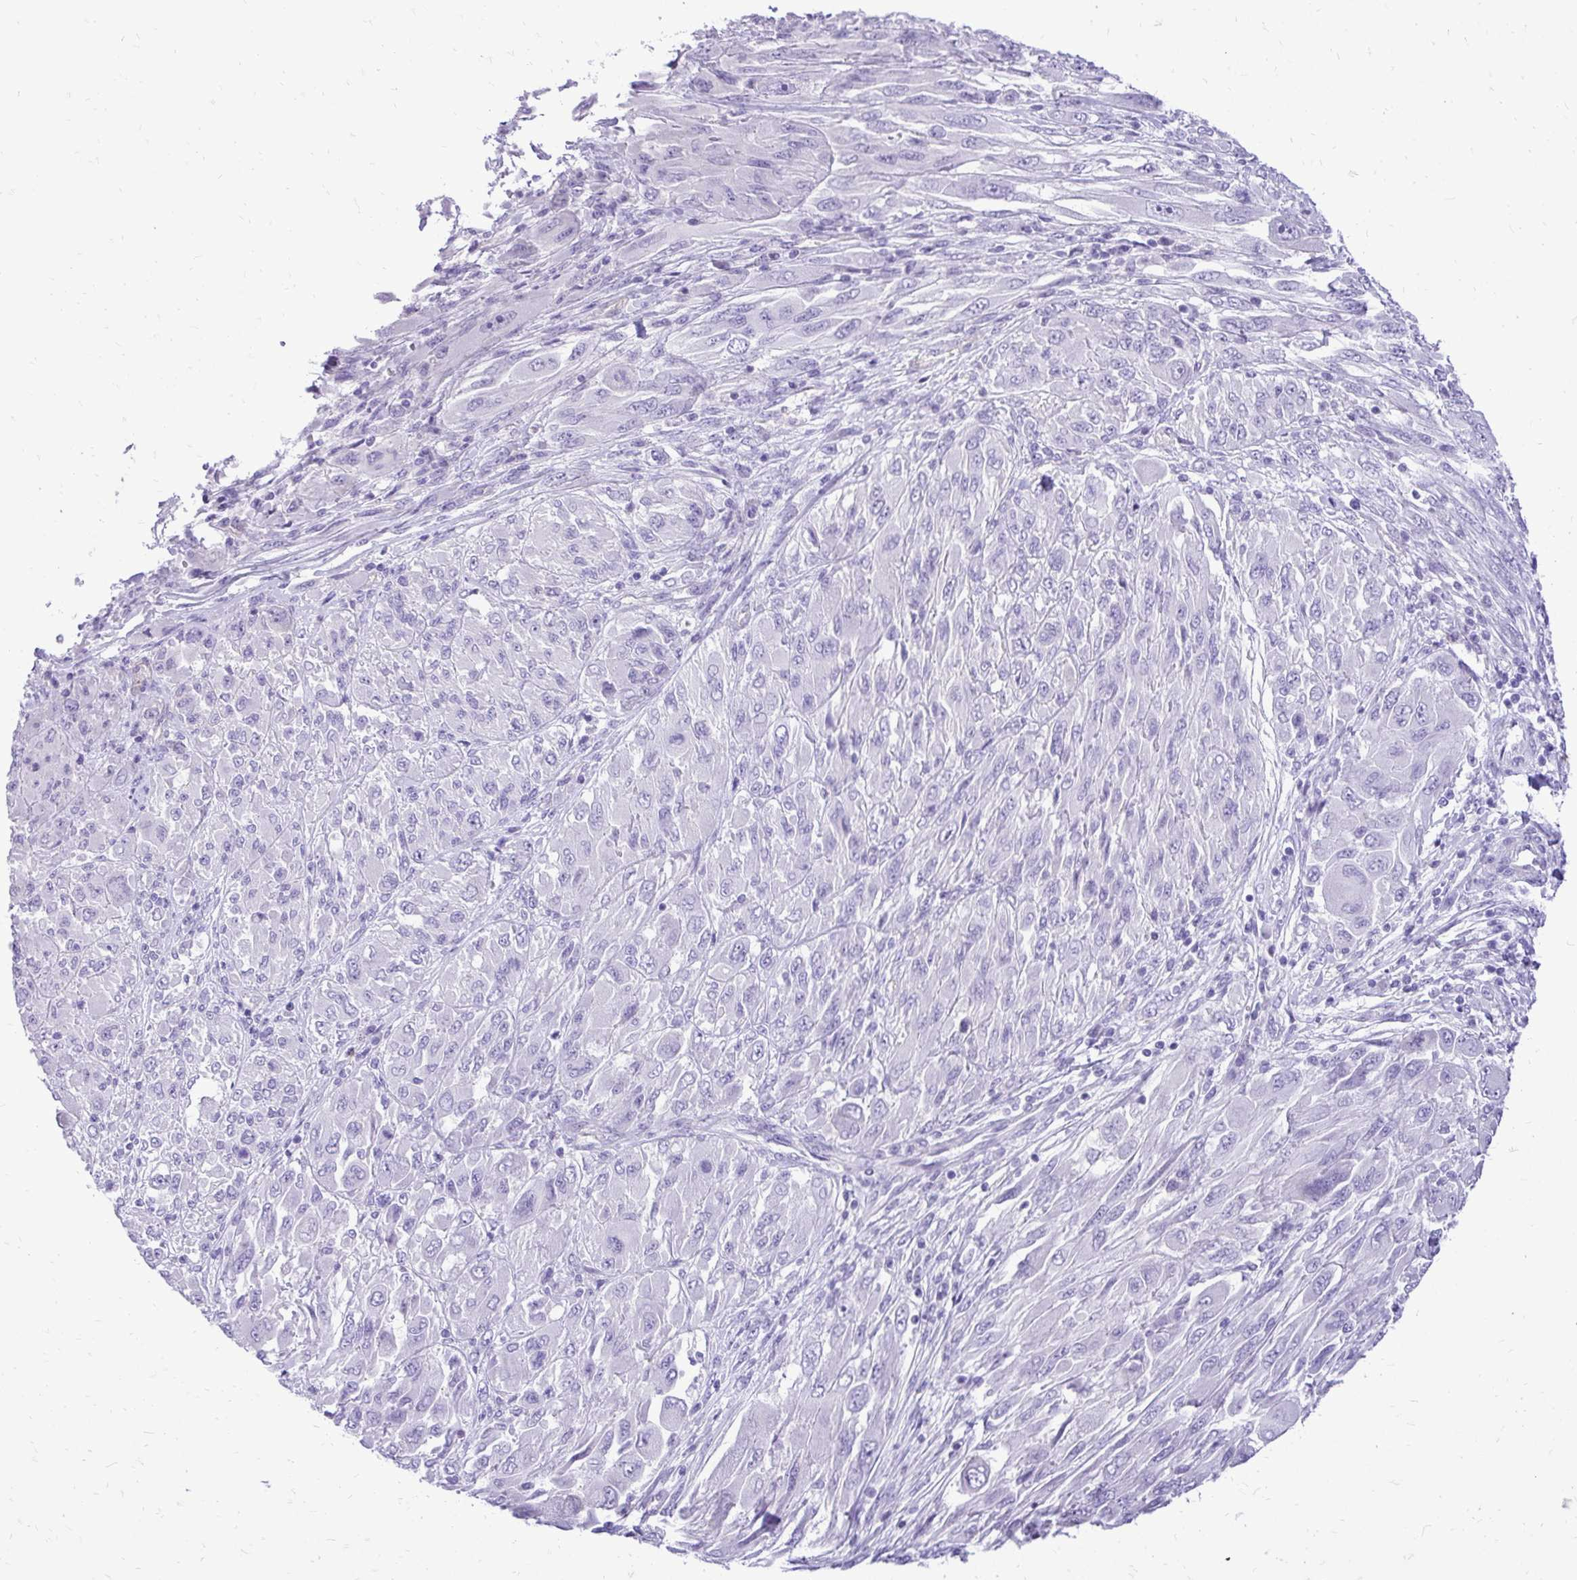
{"staining": {"intensity": "negative", "quantity": "none", "location": "none"}, "tissue": "melanoma", "cell_type": "Tumor cells", "image_type": "cancer", "snomed": [{"axis": "morphology", "description": "Malignant melanoma, NOS"}, {"axis": "topography", "description": "Skin"}], "caption": "IHC of human melanoma shows no expression in tumor cells.", "gene": "PELI3", "patient": {"sex": "female", "age": 91}}